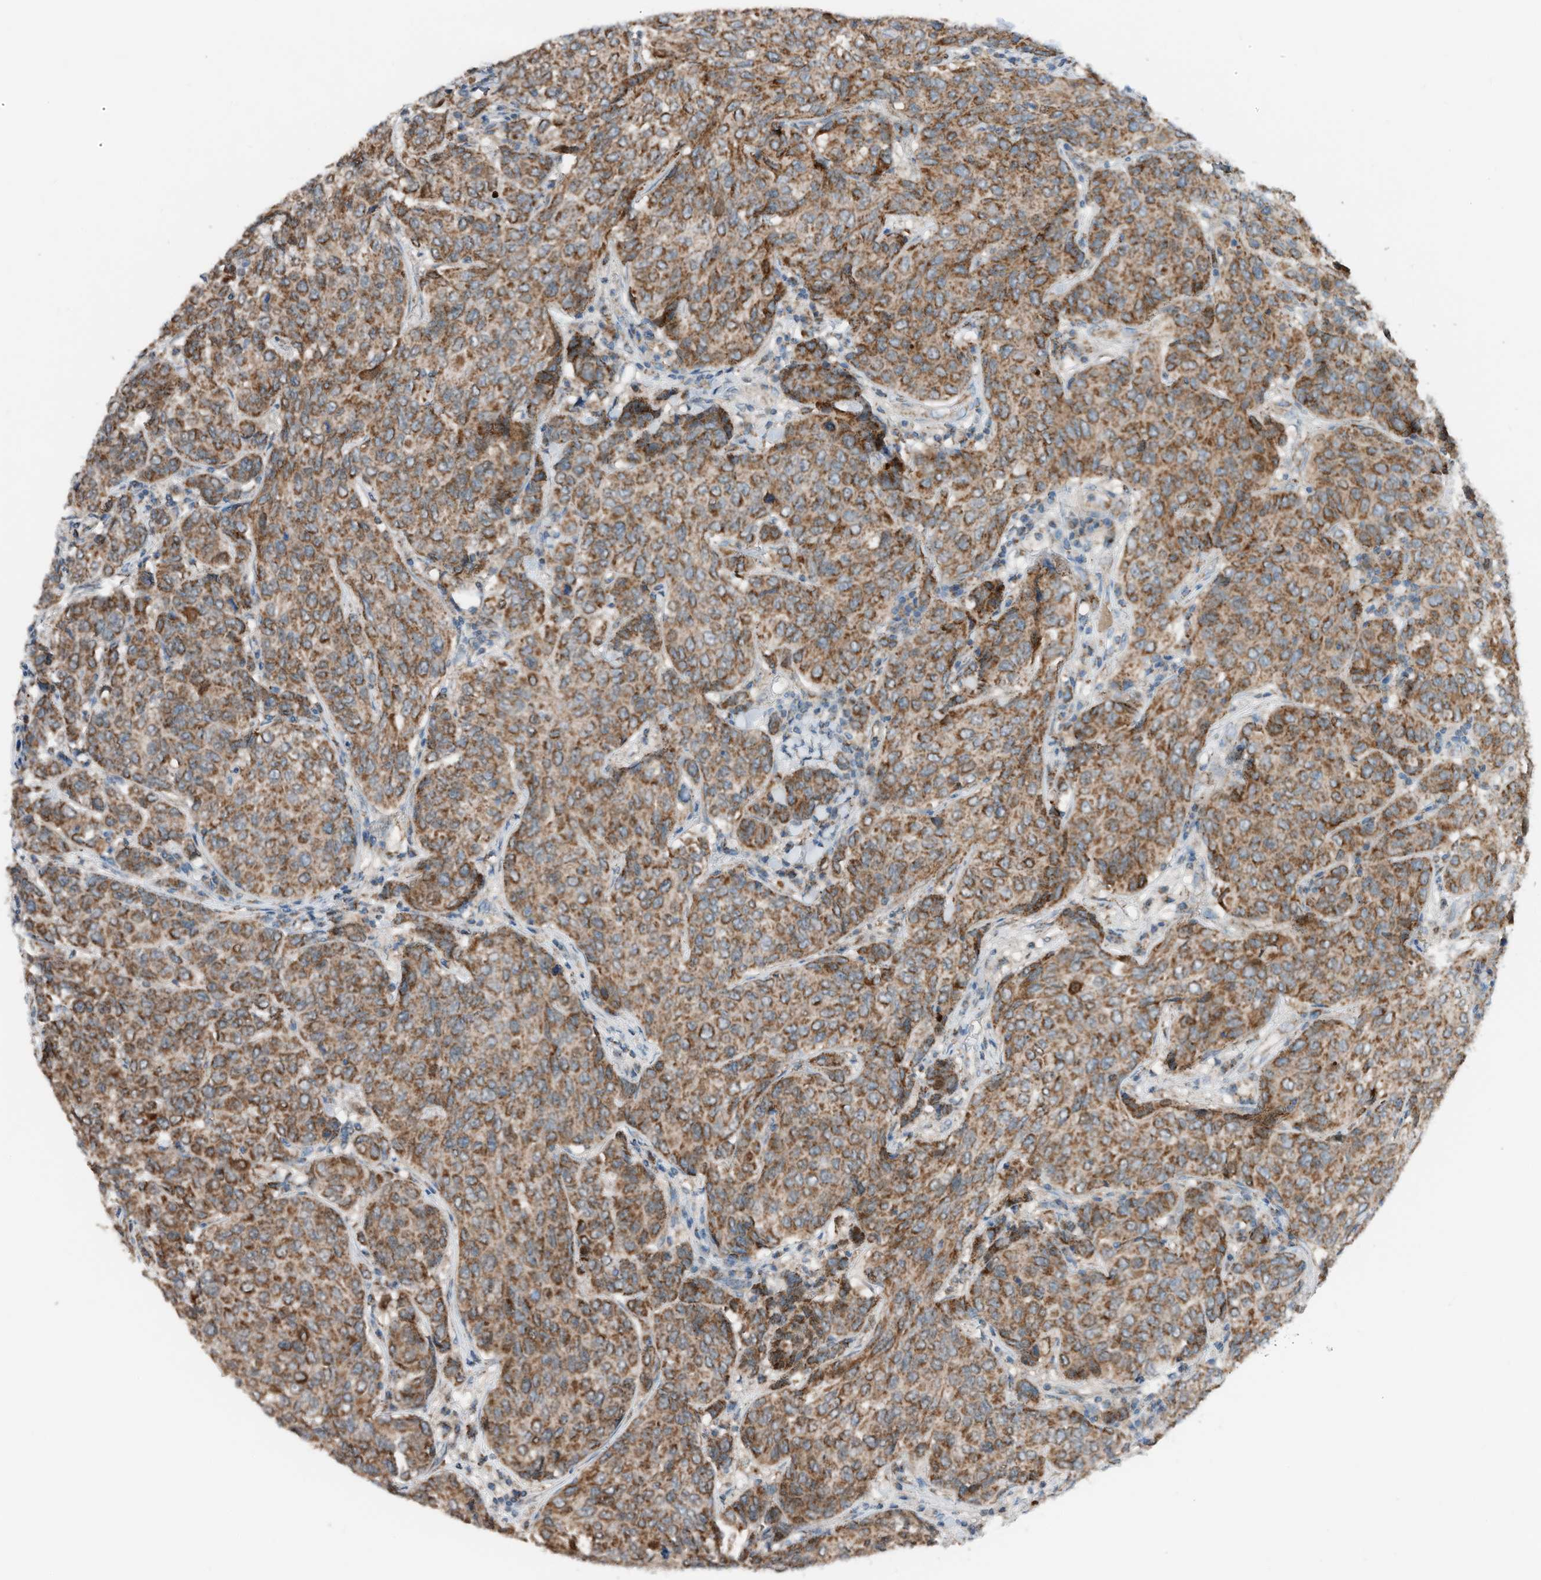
{"staining": {"intensity": "strong", "quantity": ">75%", "location": "cytoplasmic/membranous"}, "tissue": "breast cancer", "cell_type": "Tumor cells", "image_type": "cancer", "snomed": [{"axis": "morphology", "description": "Duct carcinoma"}, {"axis": "topography", "description": "Breast"}], "caption": "Breast cancer tissue displays strong cytoplasmic/membranous staining in approximately >75% of tumor cells, visualized by immunohistochemistry. The staining was performed using DAB (3,3'-diaminobenzidine), with brown indicating positive protein expression. Nuclei are stained blue with hematoxylin.", "gene": "RMND1", "patient": {"sex": "female", "age": 55}}